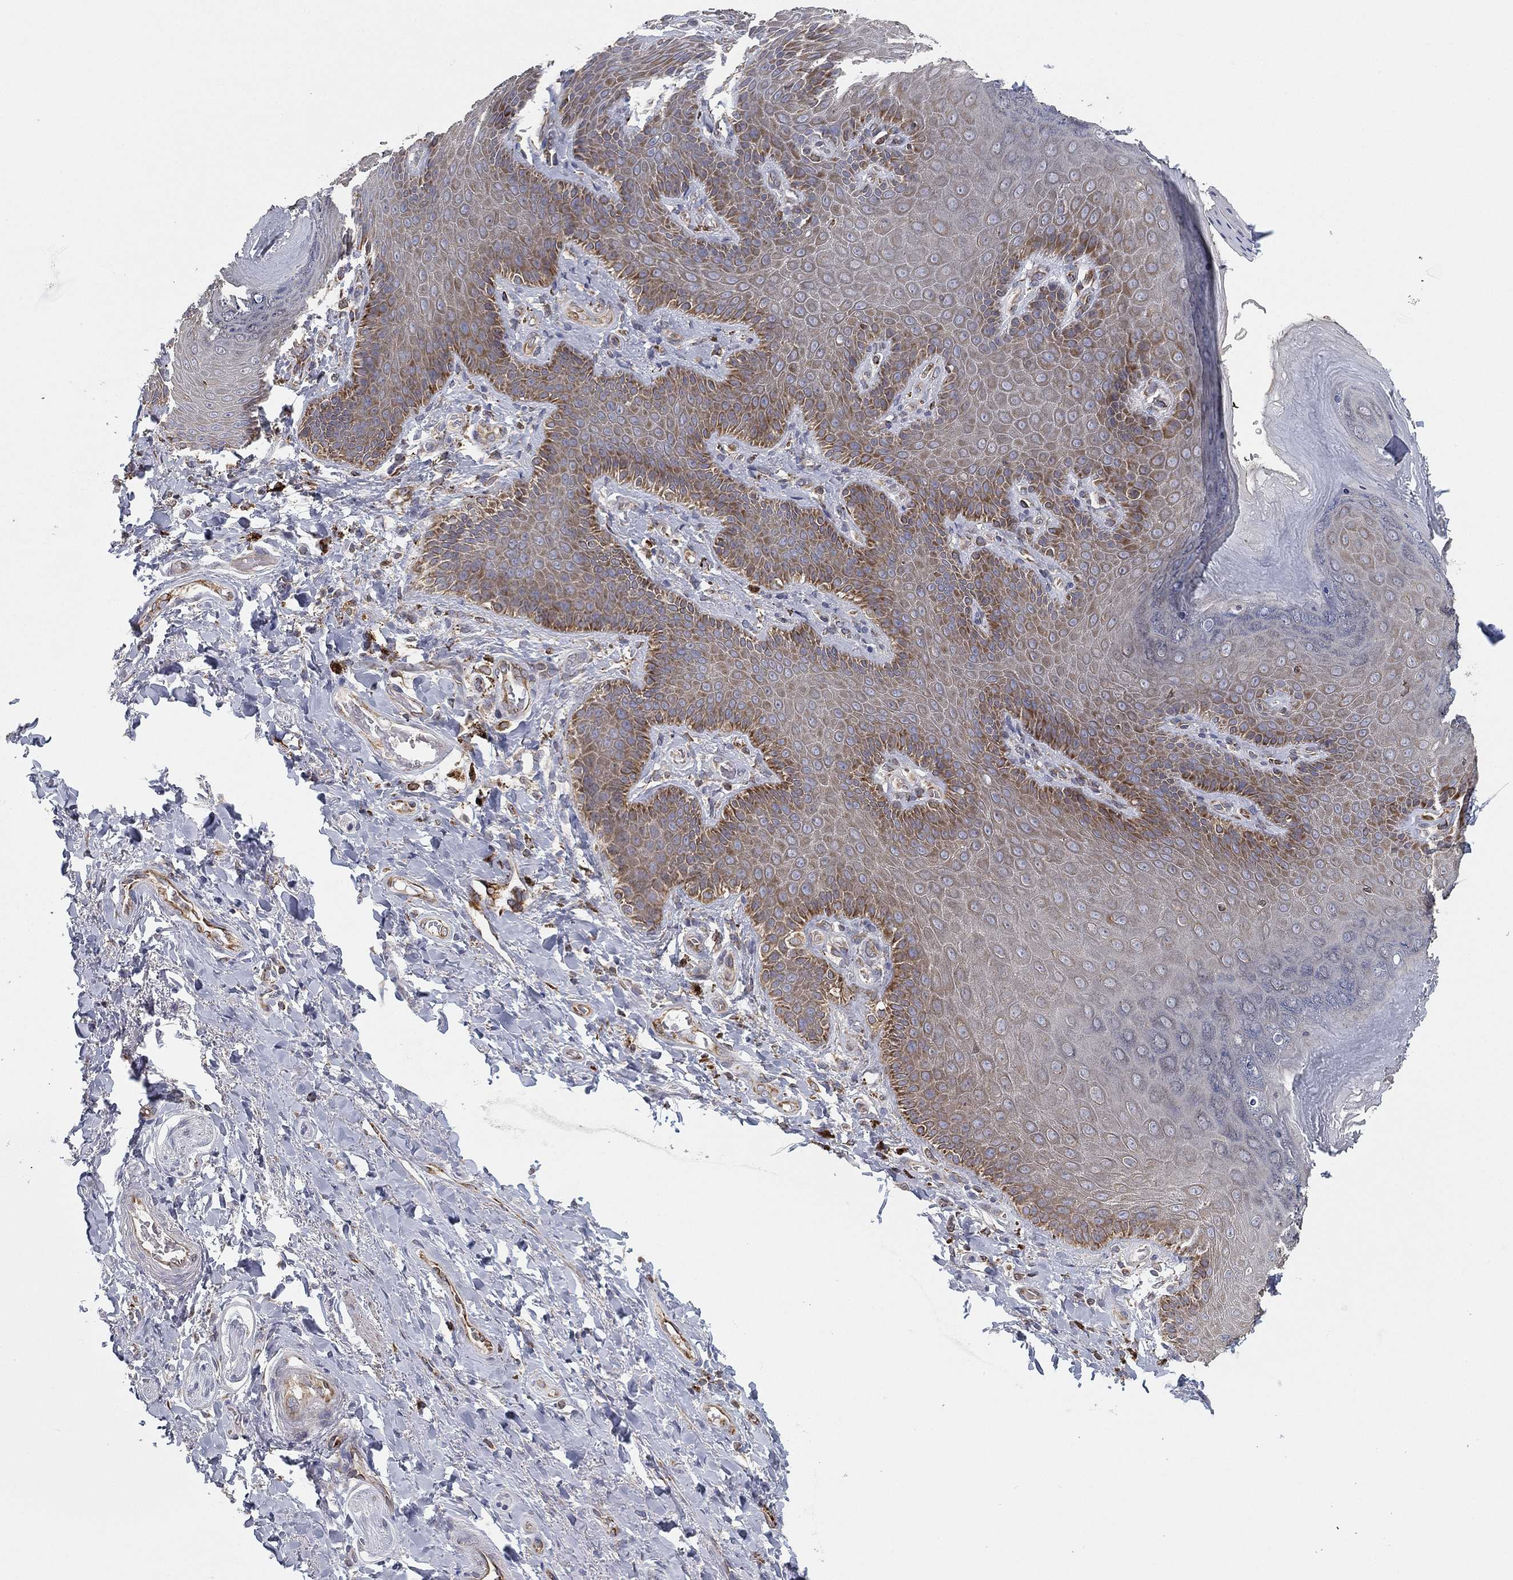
{"staining": {"intensity": "weak", "quantity": "25%-75%", "location": "cytoplasmic/membranous"}, "tissue": "adipose tissue", "cell_type": "Adipocytes", "image_type": "normal", "snomed": [{"axis": "morphology", "description": "Normal tissue, NOS"}, {"axis": "topography", "description": "Anal"}, {"axis": "topography", "description": "Peripheral nerve tissue"}], "caption": "Protein staining displays weak cytoplasmic/membranous positivity in about 25%-75% of adipocytes in normal adipose tissue.", "gene": "CYB5B", "patient": {"sex": "male", "age": 53}}